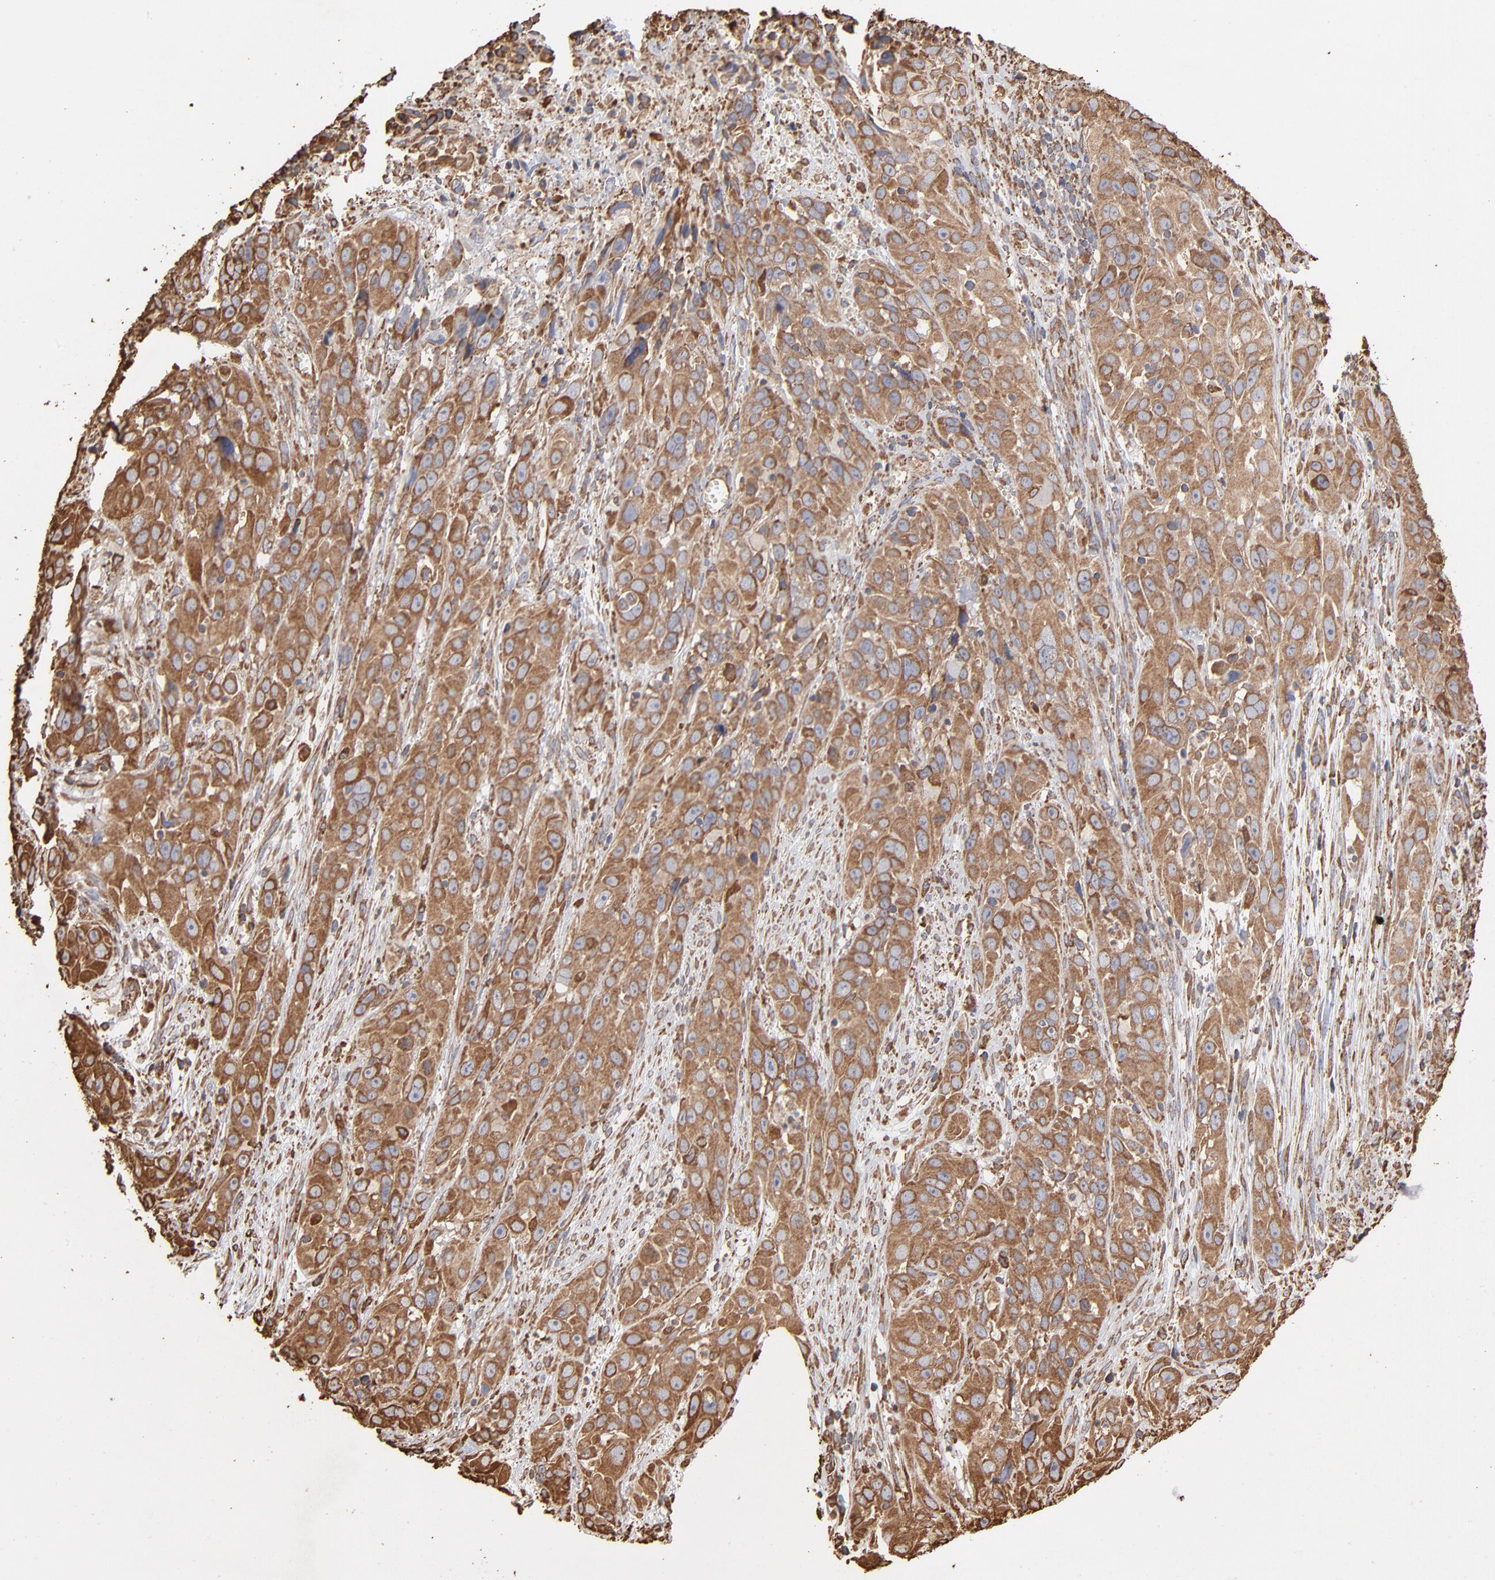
{"staining": {"intensity": "moderate", "quantity": ">75%", "location": "cytoplasmic/membranous"}, "tissue": "cervical cancer", "cell_type": "Tumor cells", "image_type": "cancer", "snomed": [{"axis": "morphology", "description": "Squamous cell carcinoma, NOS"}, {"axis": "topography", "description": "Cervix"}], "caption": "Protein expression analysis of cervical squamous cell carcinoma shows moderate cytoplasmic/membranous positivity in about >75% of tumor cells.", "gene": "PDIA3", "patient": {"sex": "female", "age": 32}}